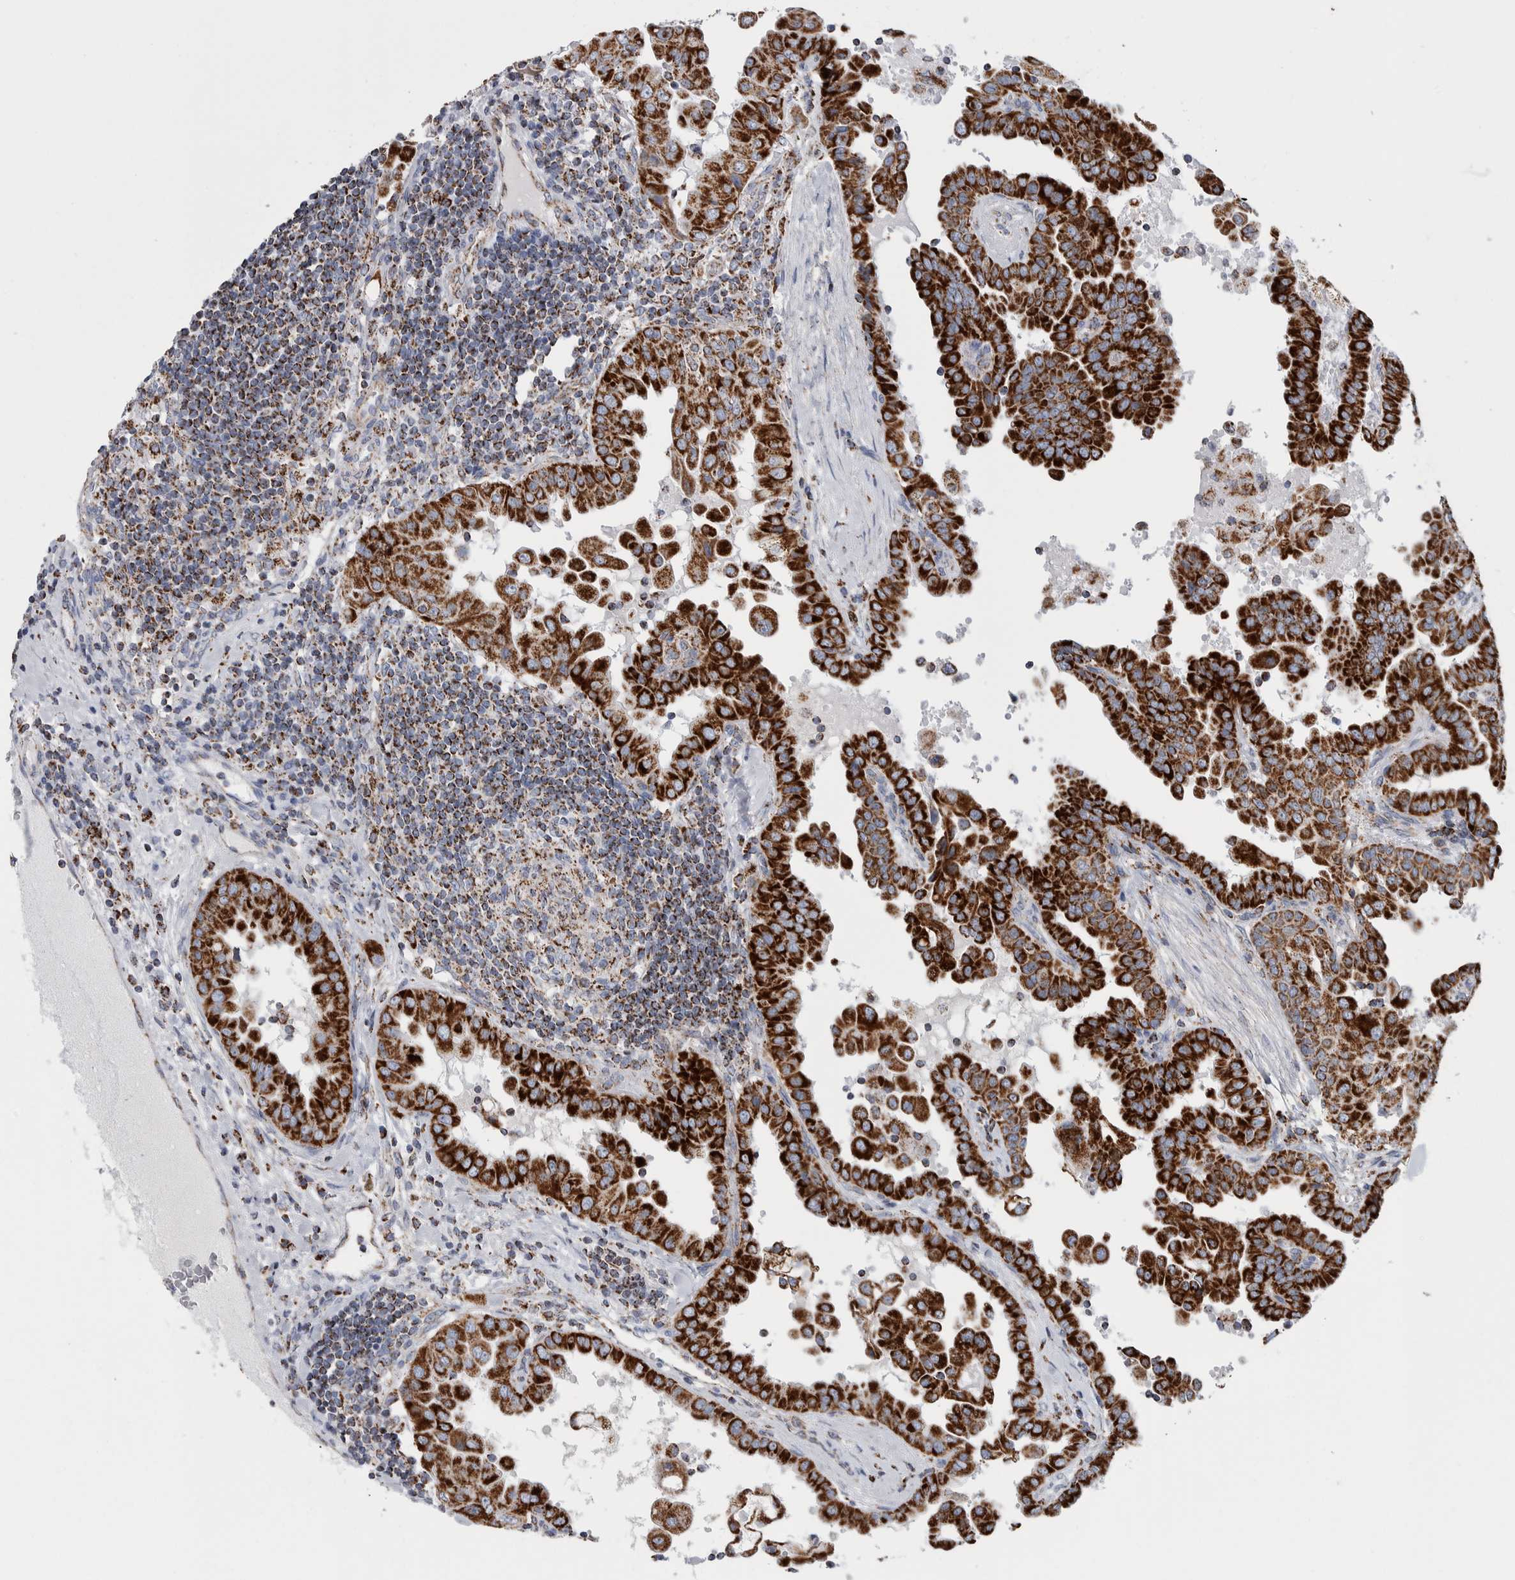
{"staining": {"intensity": "strong", "quantity": ">75%", "location": "cytoplasmic/membranous"}, "tissue": "thyroid cancer", "cell_type": "Tumor cells", "image_type": "cancer", "snomed": [{"axis": "morphology", "description": "Papillary adenocarcinoma, NOS"}, {"axis": "topography", "description": "Thyroid gland"}], "caption": "Immunohistochemistry staining of thyroid cancer, which reveals high levels of strong cytoplasmic/membranous positivity in approximately >75% of tumor cells indicating strong cytoplasmic/membranous protein staining. The staining was performed using DAB (brown) for protein detection and nuclei were counterstained in hematoxylin (blue).", "gene": "ETFA", "patient": {"sex": "male", "age": 33}}